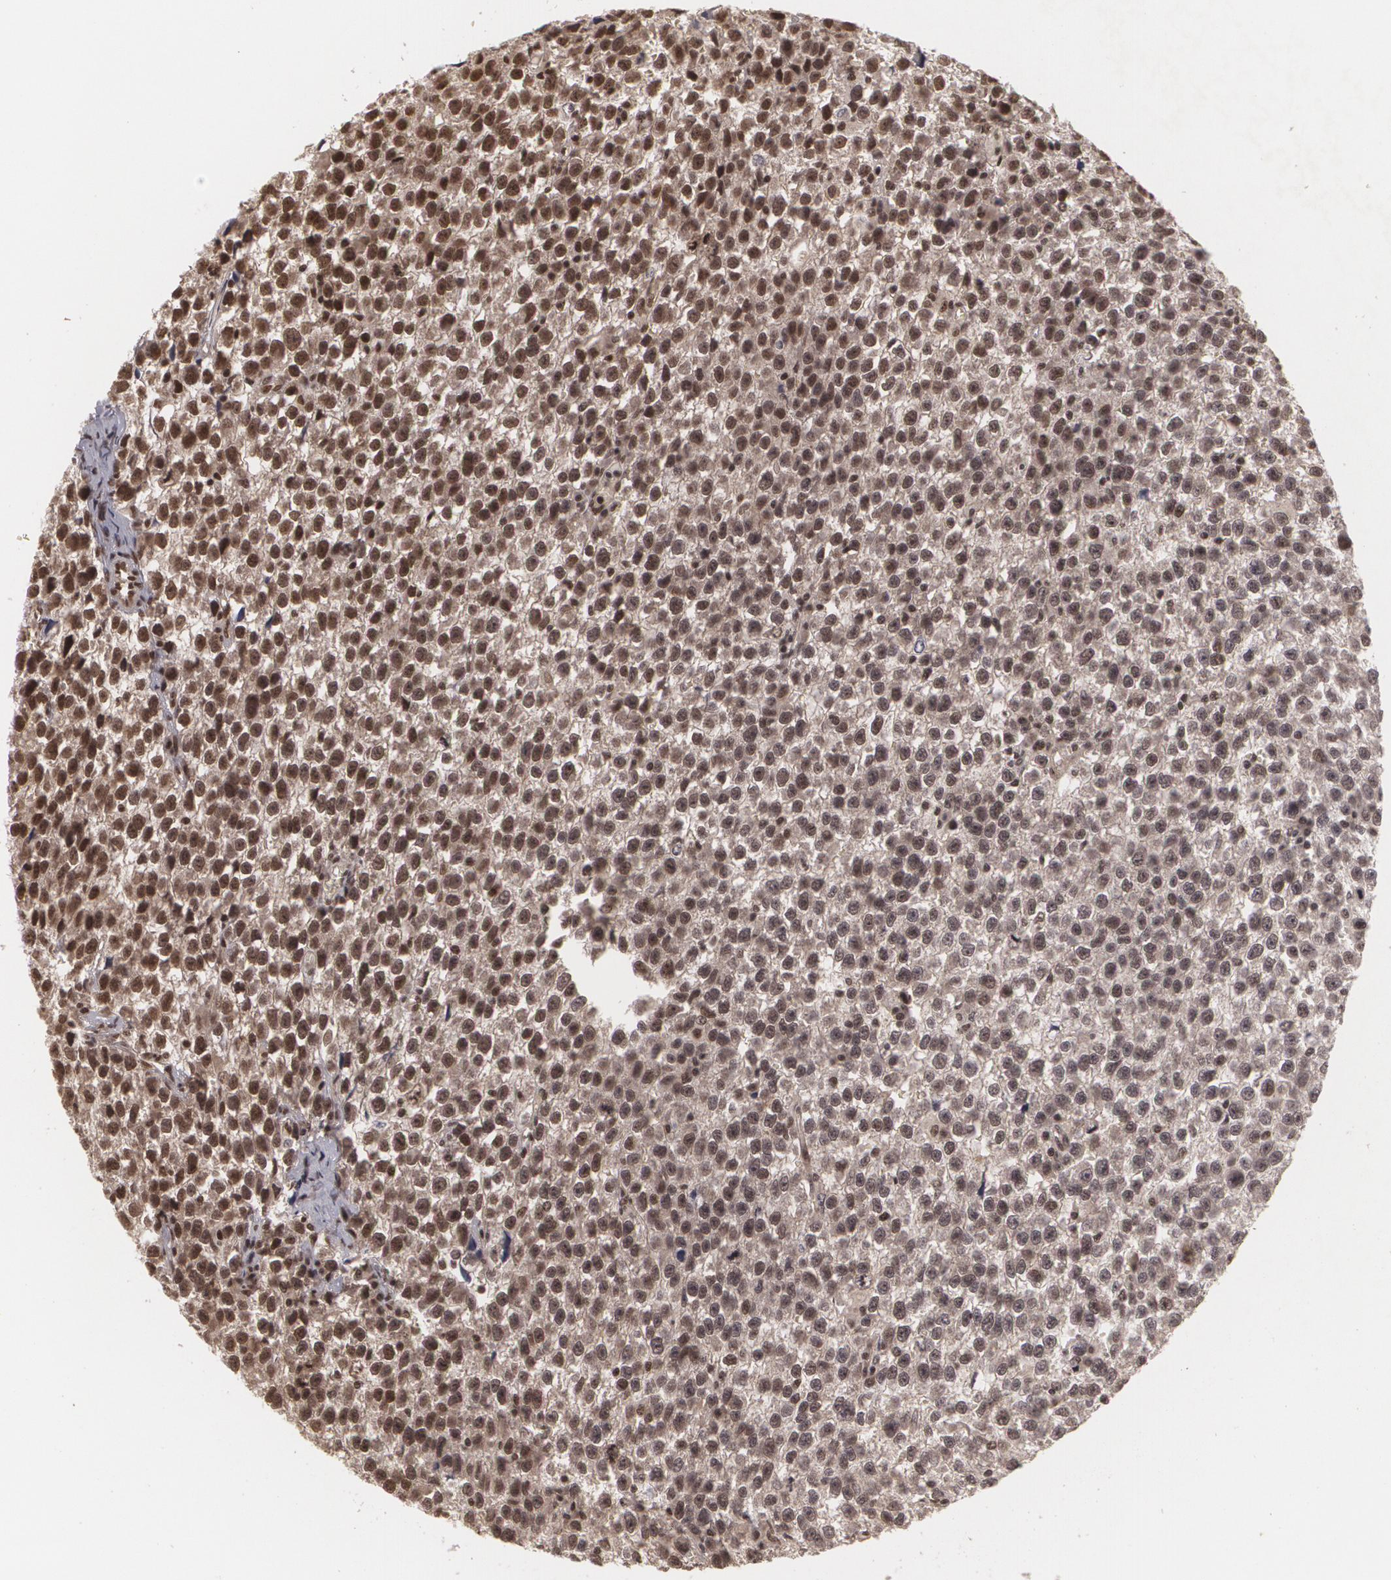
{"staining": {"intensity": "moderate", "quantity": ">75%", "location": "nuclear"}, "tissue": "testis cancer", "cell_type": "Tumor cells", "image_type": "cancer", "snomed": [{"axis": "morphology", "description": "Seminoma, NOS"}, {"axis": "topography", "description": "Testis"}], "caption": "Immunohistochemical staining of human testis seminoma reveals medium levels of moderate nuclear protein expression in about >75% of tumor cells.", "gene": "RXRB", "patient": {"sex": "male", "age": 35}}